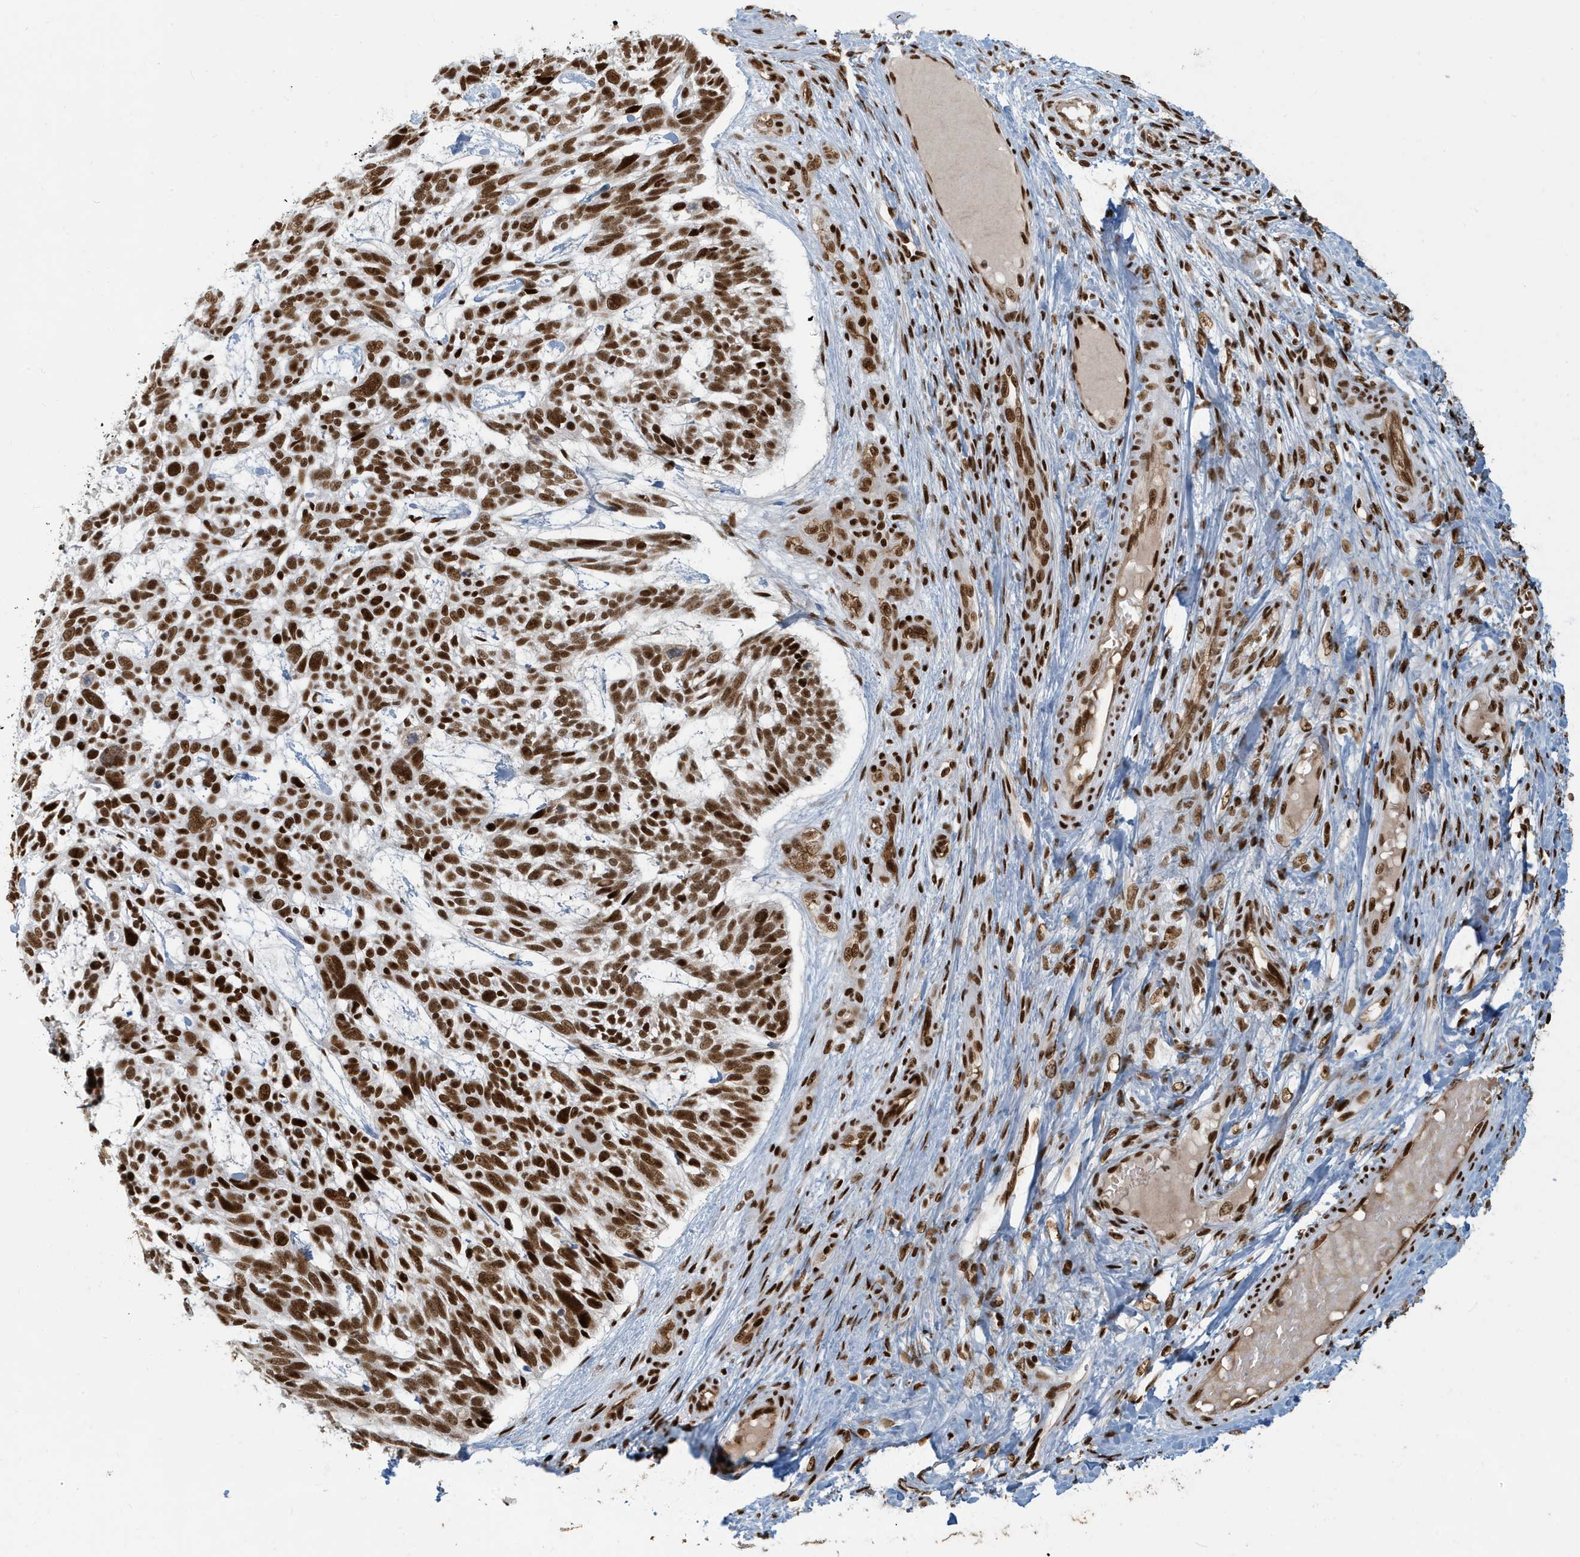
{"staining": {"intensity": "strong", "quantity": ">75%", "location": "nuclear"}, "tissue": "skin cancer", "cell_type": "Tumor cells", "image_type": "cancer", "snomed": [{"axis": "morphology", "description": "Basal cell carcinoma"}, {"axis": "topography", "description": "Skin"}], "caption": "A histopathology image of skin cancer stained for a protein displays strong nuclear brown staining in tumor cells.", "gene": "CKS2", "patient": {"sex": "male", "age": 88}}